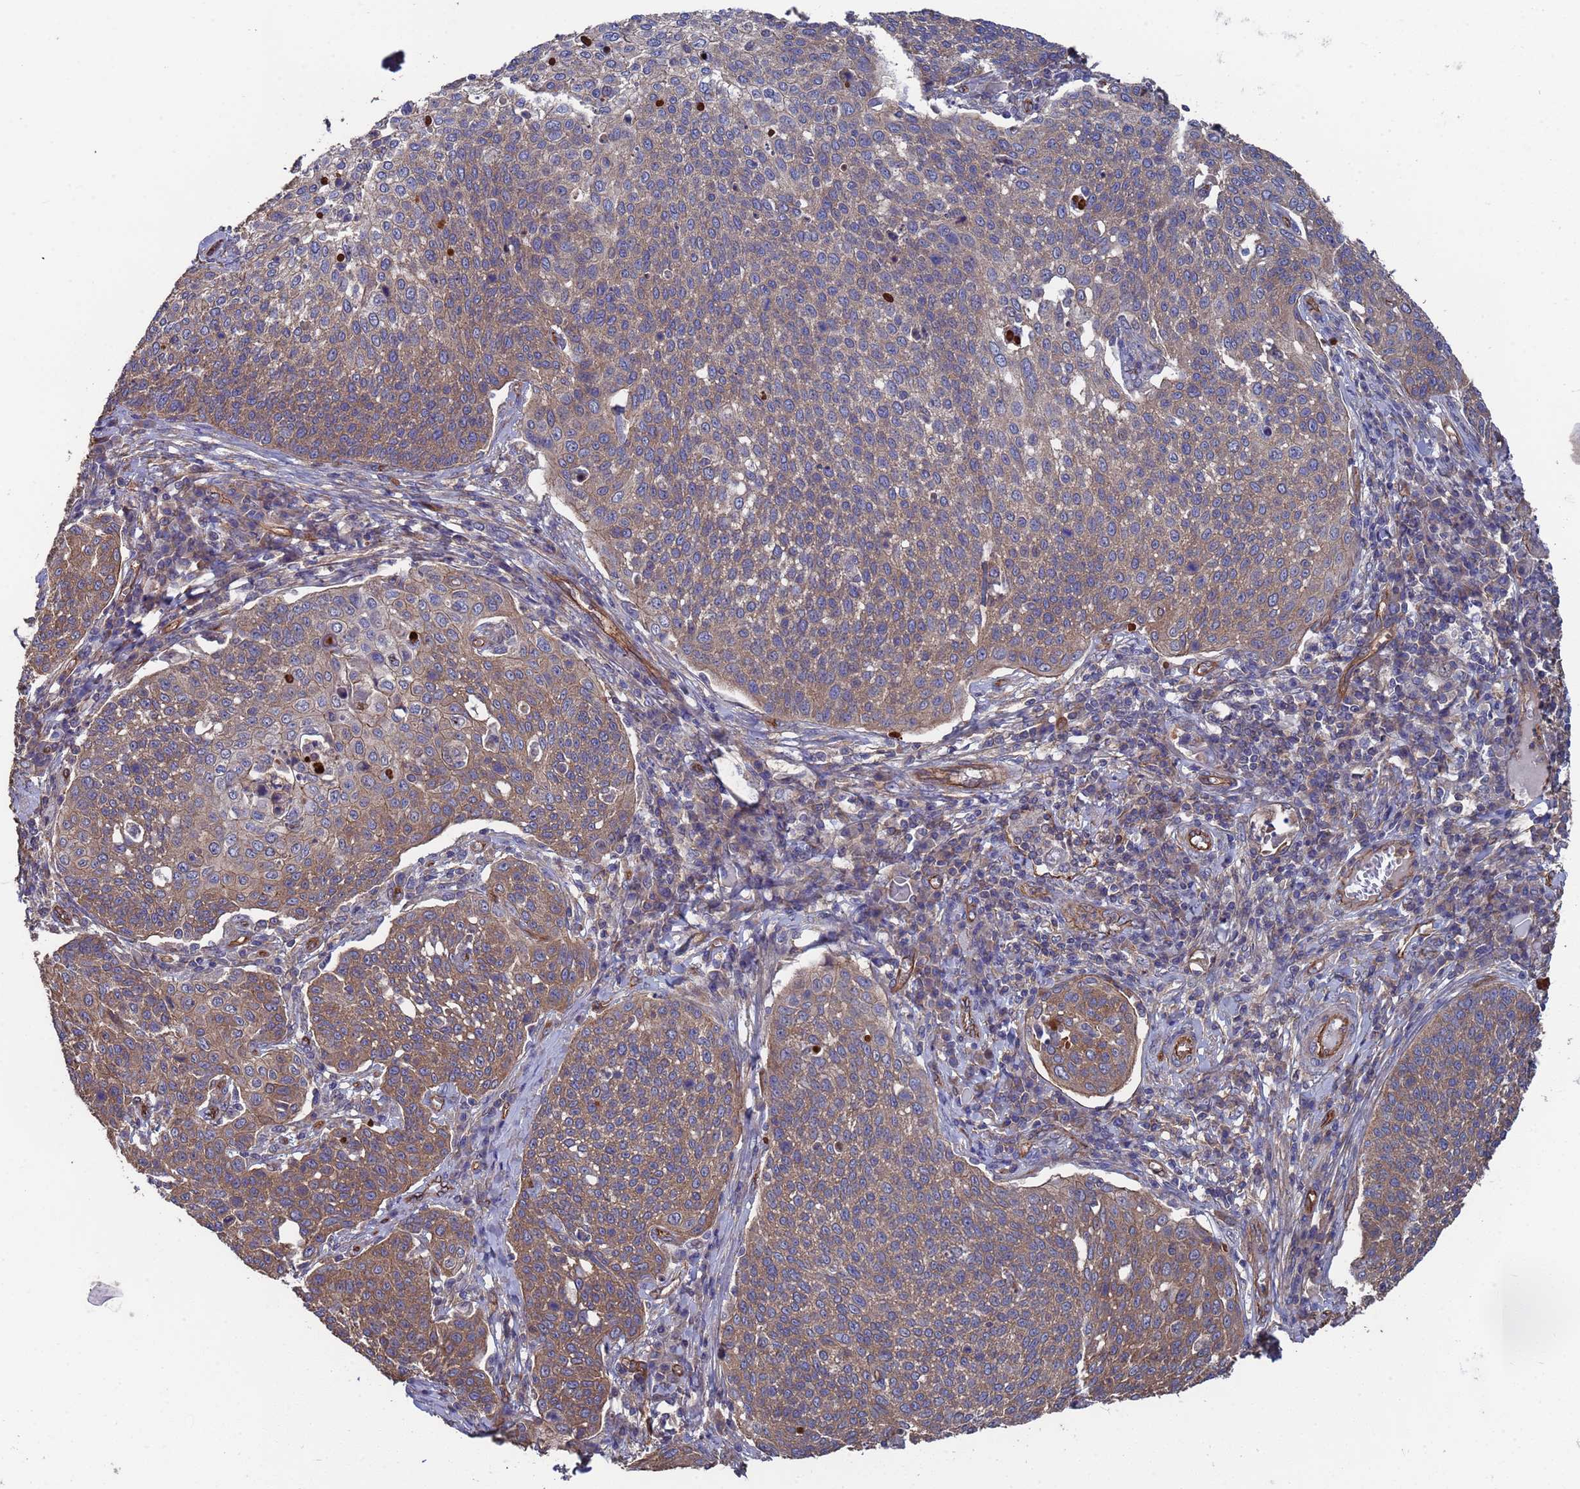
{"staining": {"intensity": "weak", "quantity": ">75%", "location": "cytoplasmic/membranous"}, "tissue": "cervical cancer", "cell_type": "Tumor cells", "image_type": "cancer", "snomed": [{"axis": "morphology", "description": "Squamous cell carcinoma, NOS"}, {"axis": "topography", "description": "Cervix"}], "caption": "This is an image of IHC staining of cervical cancer, which shows weak staining in the cytoplasmic/membranous of tumor cells.", "gene": "NDUFAF6", "patient": {"sex": "female", "age": 34}}